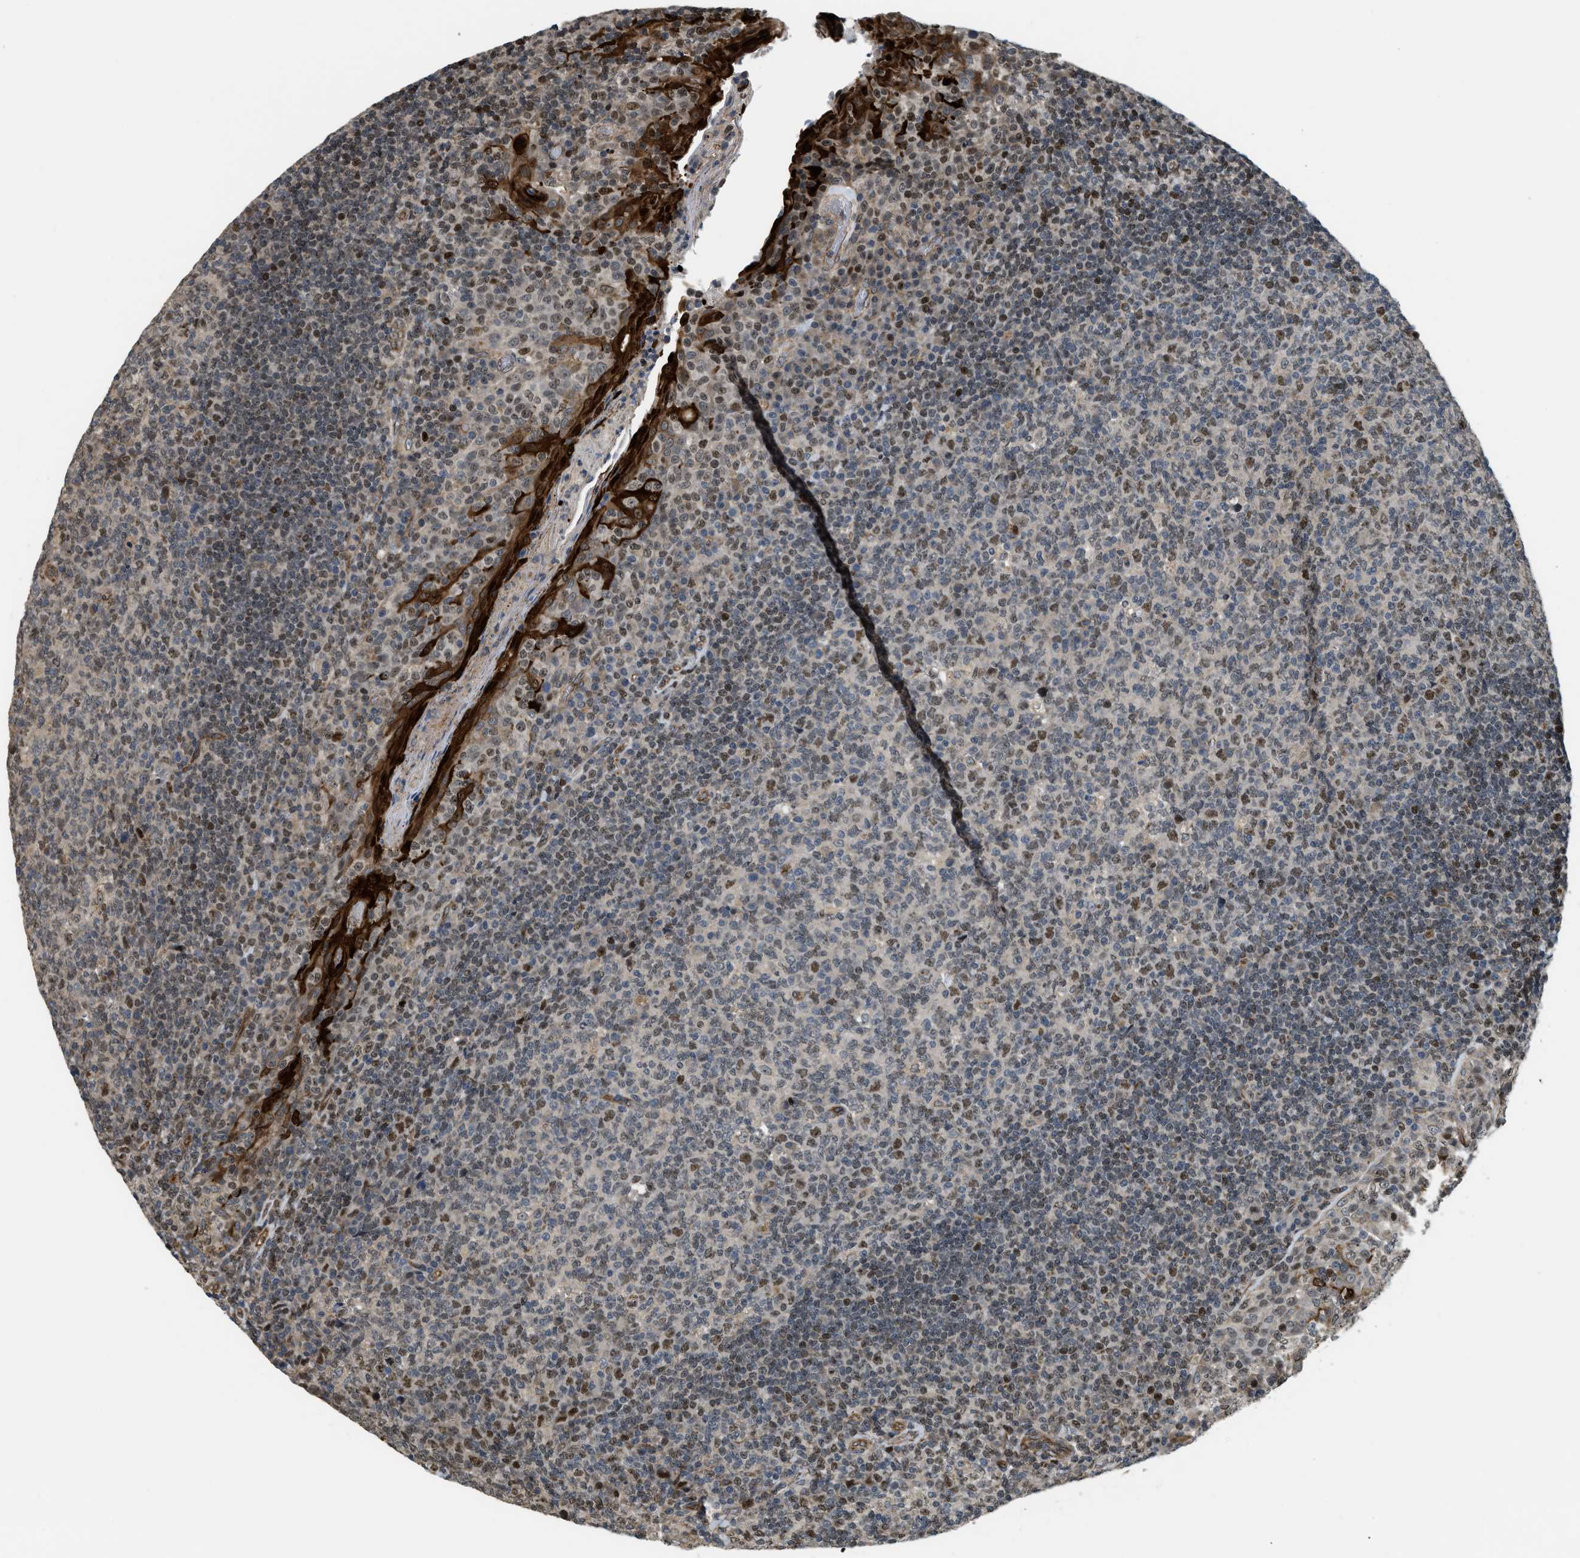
{"staining": {"intensity": "moderate", "quantity": "25%-75%", "location": "nuclear"}, "tissue": "tonsil", "cell_type": "Germinal center cells", "image_type": "normal", "snomed": [{"axis": "morphology", "description": "Normal tissue, NOS"}, {"axis": "topography", "description": "Tonsil"}], "caption": "Protein expression by immunohistochemistry reveals moderate nuclear positivity in approximately 25%-75% of germinal center cells in normal tonsil.", "gene": "LTA4H", "patient": {"sex": "male", "age": 17}}